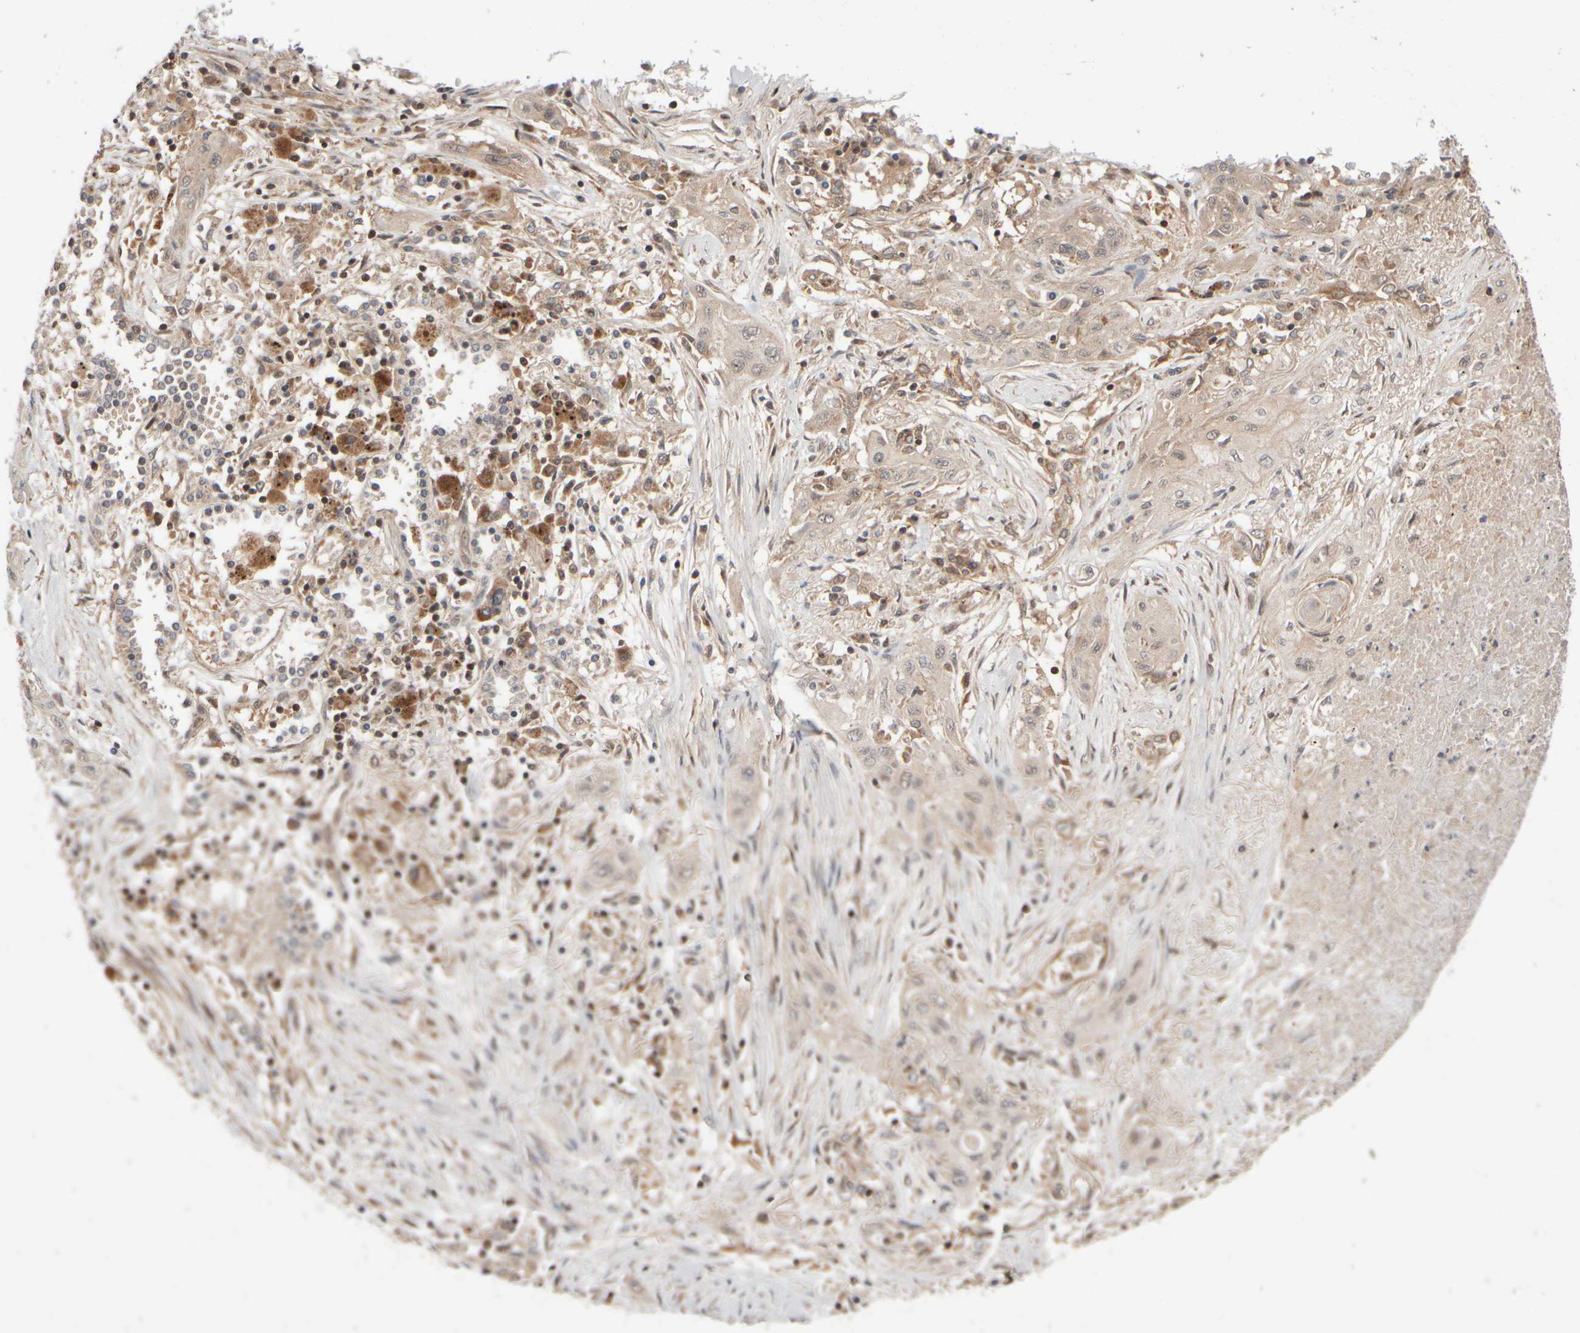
{"staining": {"intensity": "weak", "quantity": "25%-75%", "location": "cytoplasmic/membranous"}, "tissue": "lung cancer", "cell_type": "Tumor cells", "image_type": "cancer", "snomed": [{"axis": "morphology", "description": "Squamous cell carcinoma, NOS"}, {"axis": "topography", "description": "Lung"}], "caption": "An image of lung cancer stained for a protein displays weak cytoplasmic/membranous brown staining in tumor cells.", "gene": "ABHD11", "patient": {"sex": "female", "age": 47}}